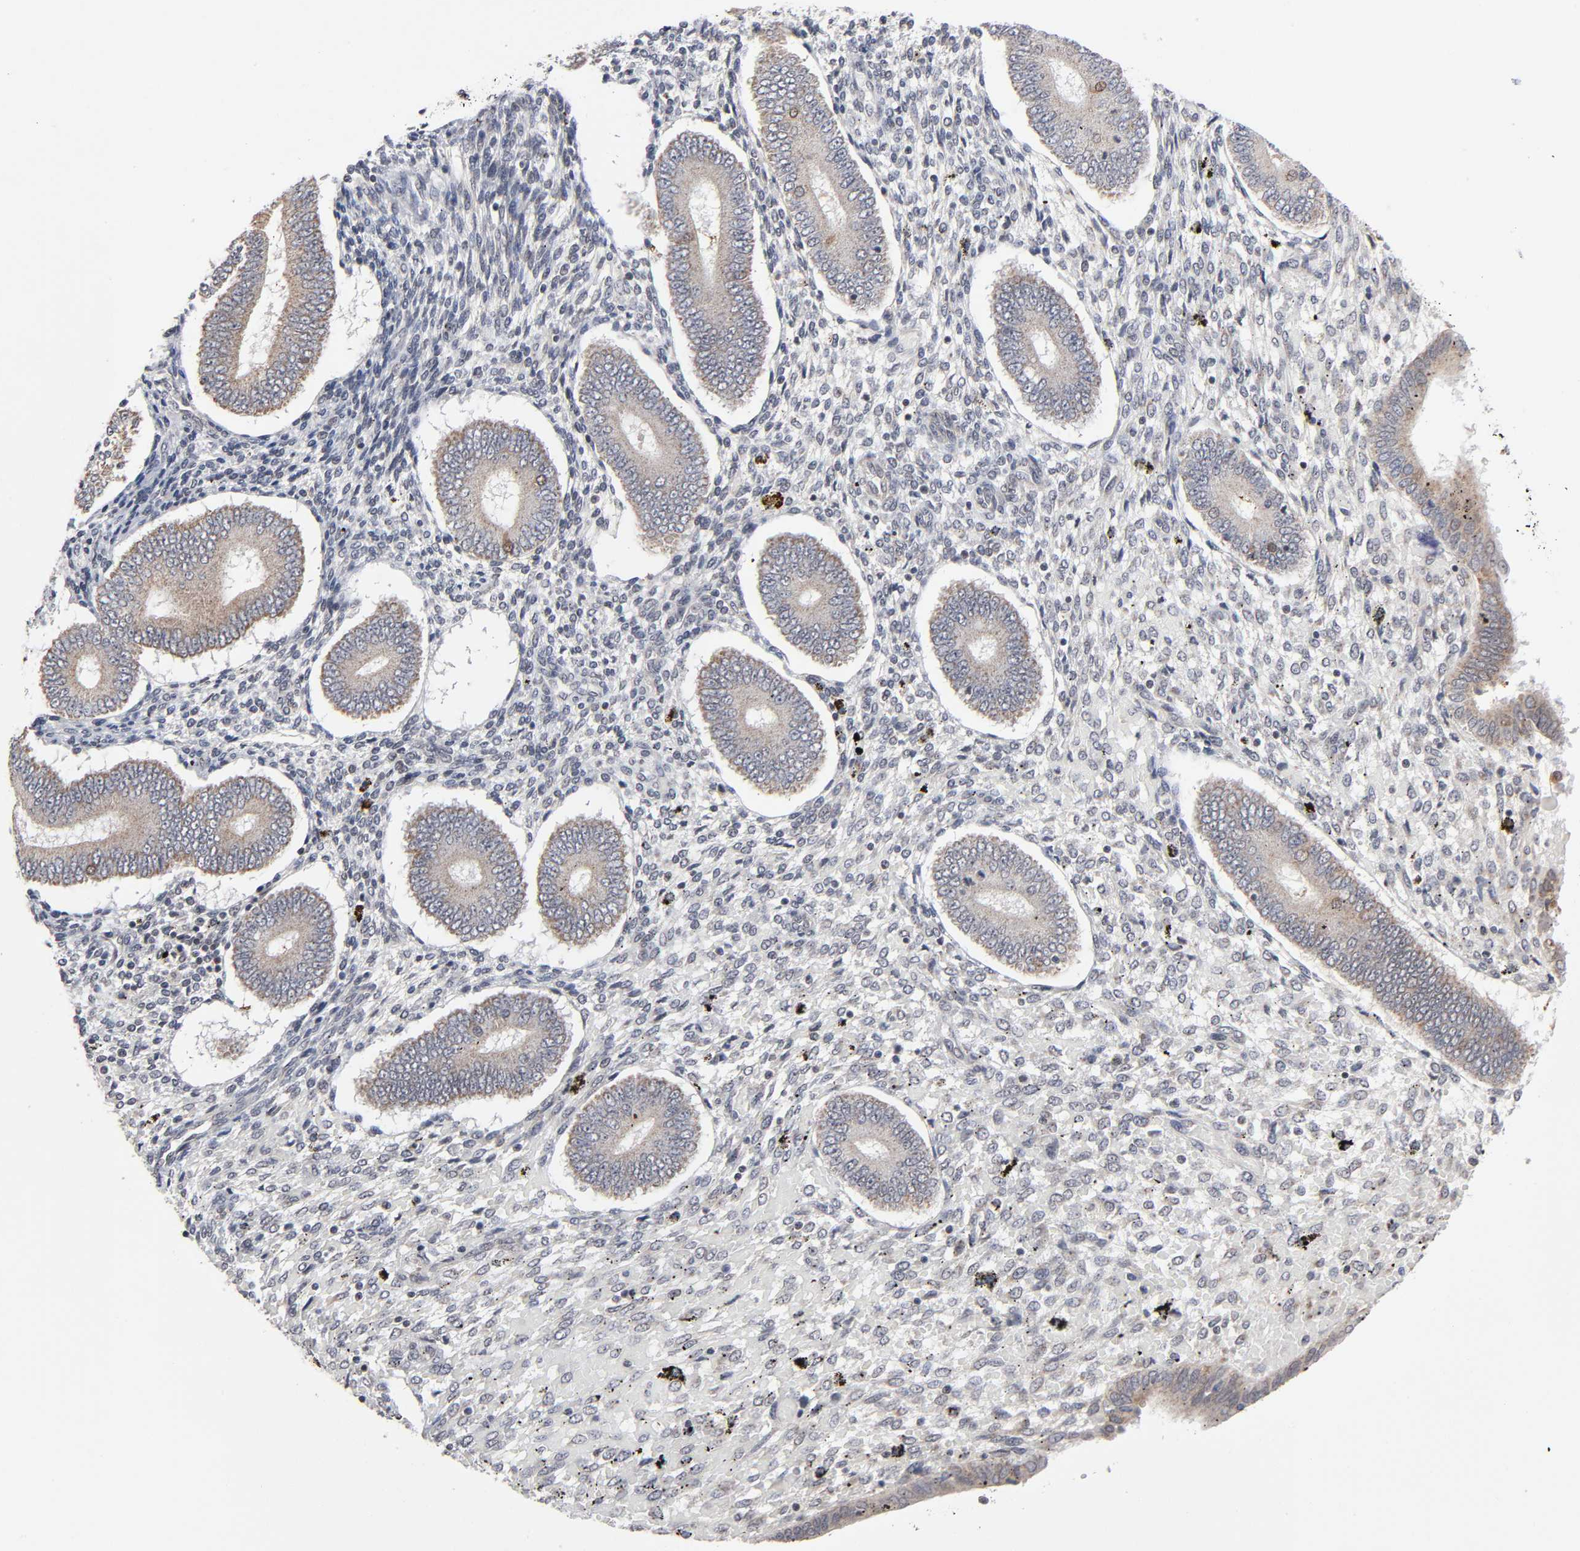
{"staining": {"intensity": "weak", "quantity": "<25%", "location": "cytoplasmic/membranous"}, "tissue": "endometrium", "cell_type": "Cells in endometrial stroma", "image_type": "normal", "snomed": [{"axis": "morphology", "description": "Normal tissue, NOS"}, {"axis": "topography", "description": "Endometrium"}], "caption": "Endometrium stained for a protein using immunohistochemistry demonstrates no positivity cells in endometrial stroma.", "gene": "AUH", "patient": {"sex": "female", "age": 42}}